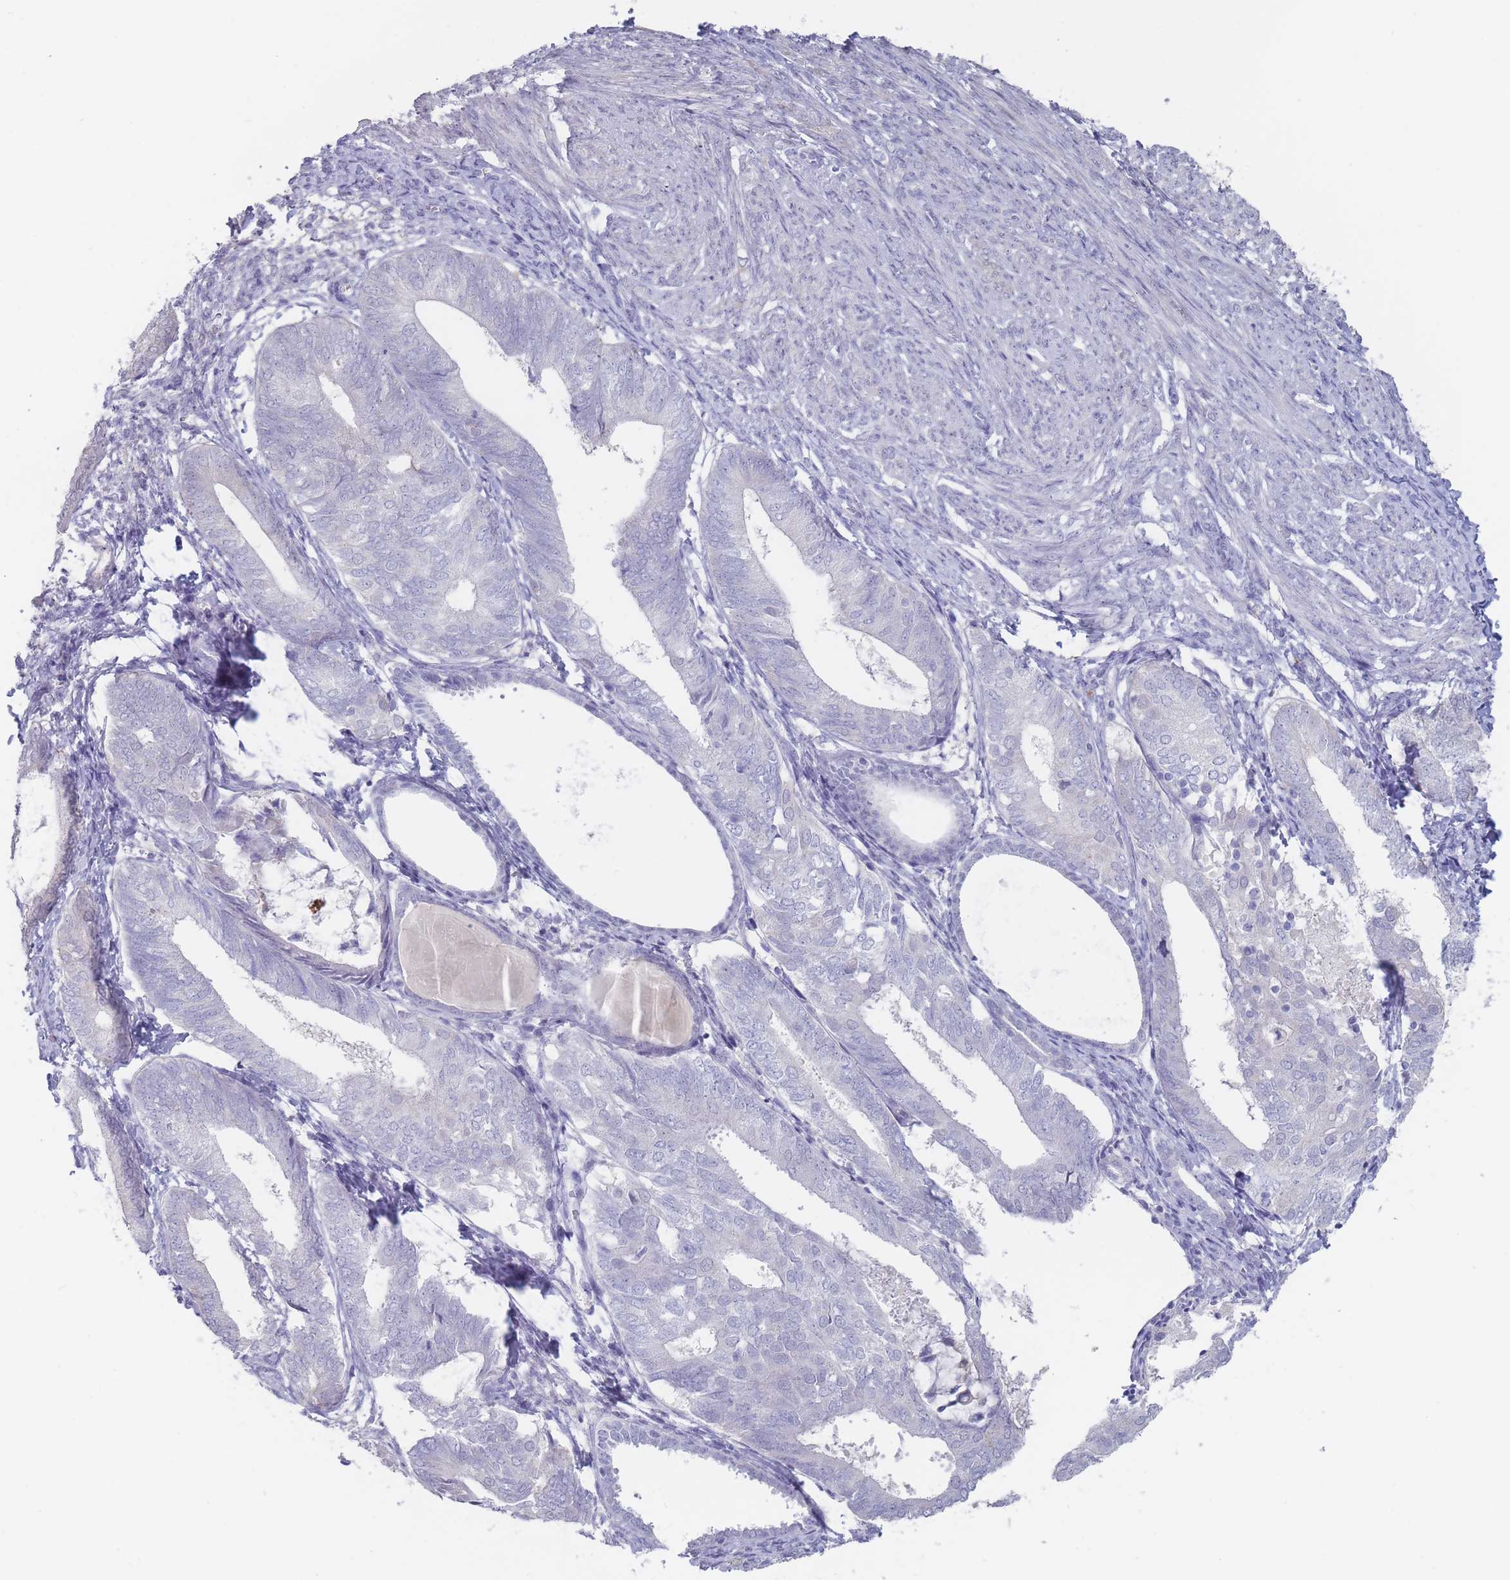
{"staining": {"intensity": "negative", "quantity": "none", "location": "none"}, "tissue": "endometrial cancer", "cell_type": "Tumor cells", "image_type": "cancer", "snomed": [{"axis": "morphology", "description": "Adenocarcinoma, NOS"}, {"axis": "topography", "description": "Endometrium"}], "caption": "Immunohistochemistry micrograph of neoplastic tissue: human adenocarcinoma (endometrial) stained with DAB displays no significant protein positivity in tumor cells. (Immunohistochemistry (ihc), brightfield microscopy, high magnification).", "gene": "CYP51A1", "patient": {"sex": "female", "age": 87}}